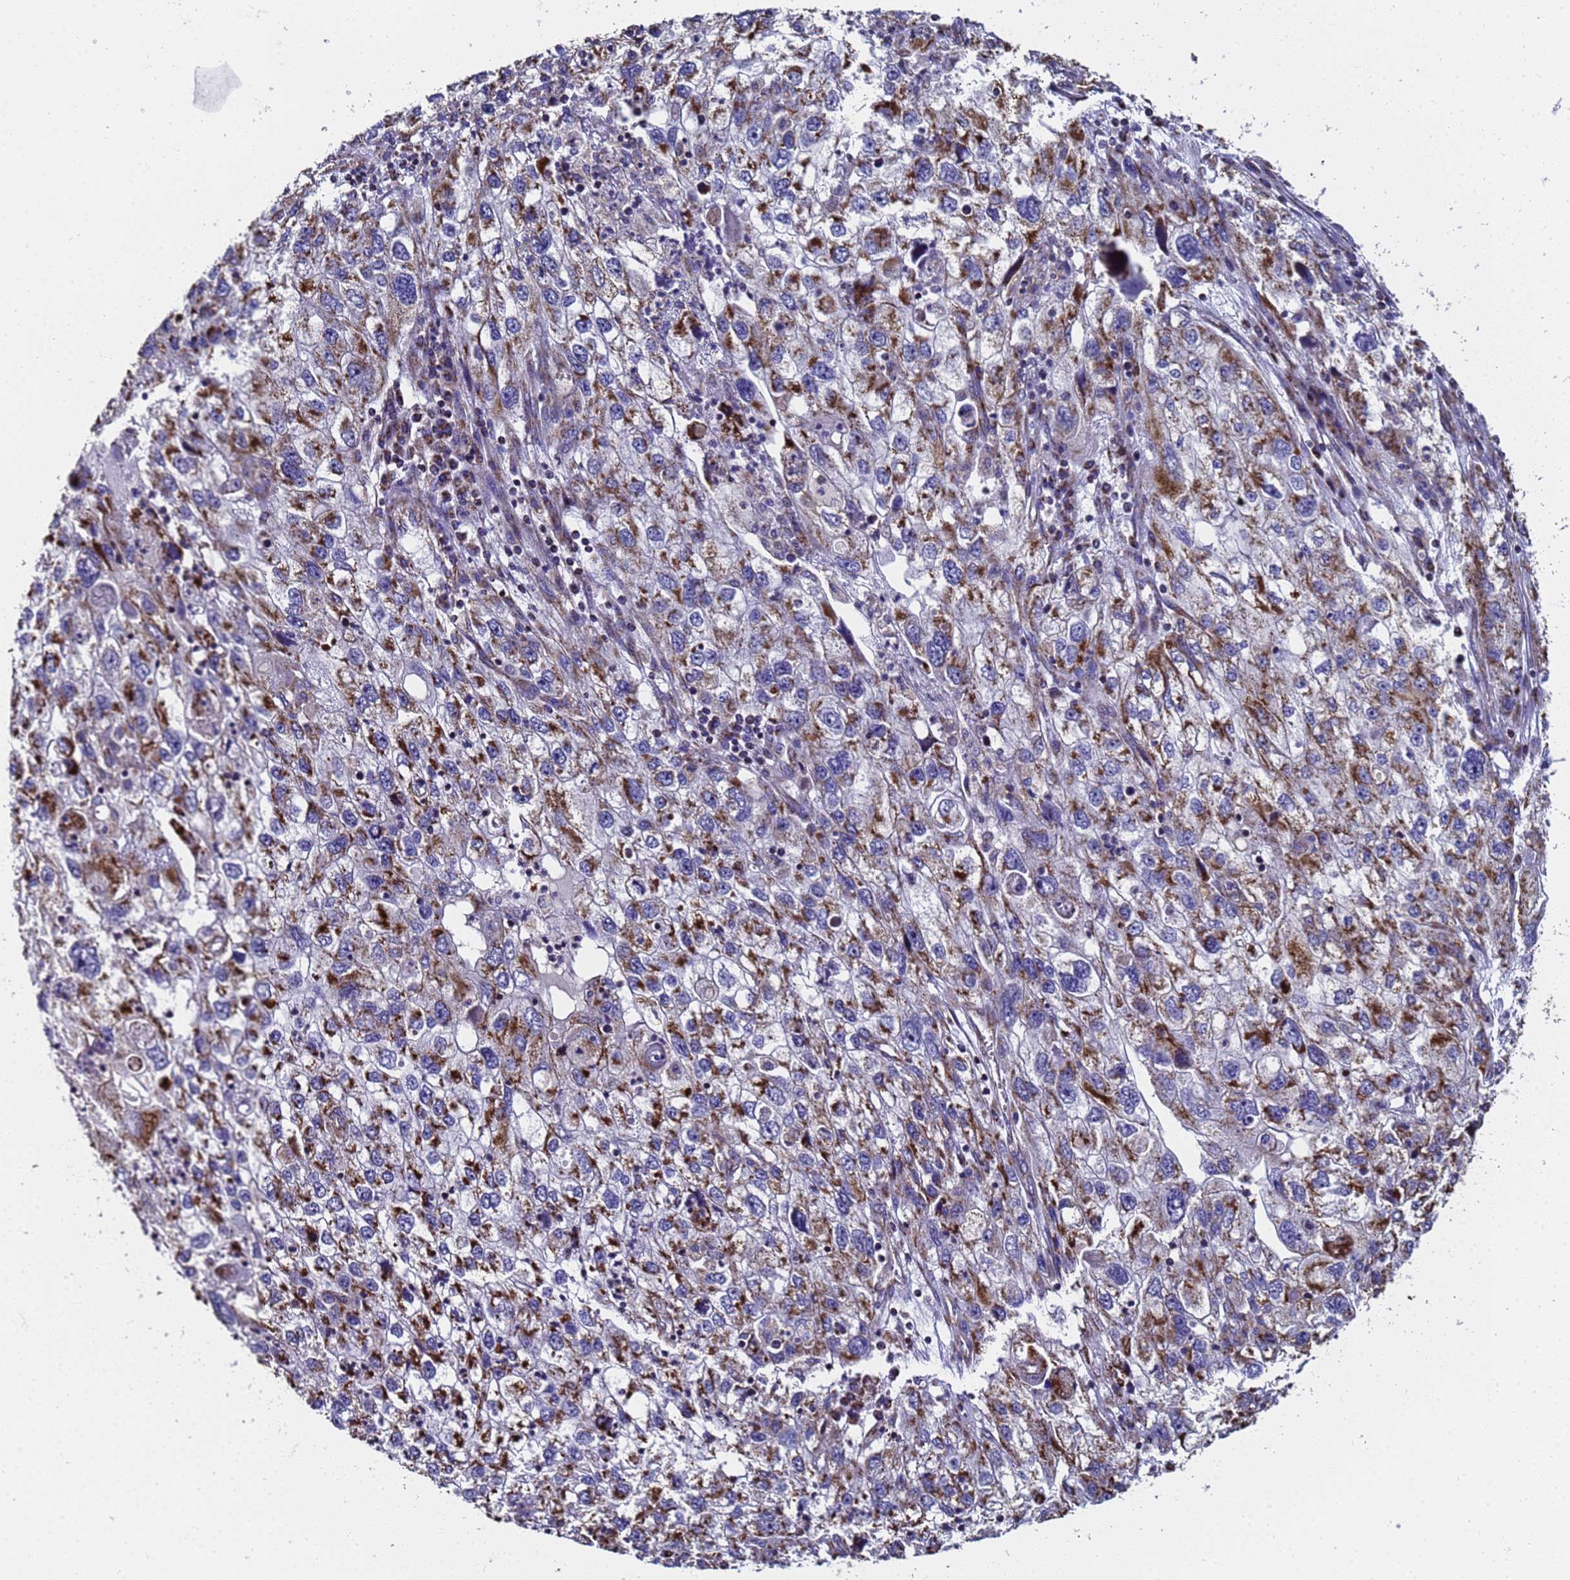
{"staining": {"intensity": "moderate", "quantity": "25%-75%", "location": "cytoplasmic/membranous"}, "tissue": "endometrial cancer", "cell_type": "Tumor cells", "image_type": "cancer", "snomed": [{"axis": "morphology", "description": "Adenocarcinoma, NOS"}, {"axis": "topography", "description": "Endometrium"}], "caption": "Immunohistochemistry (IHC) image of human endometrial adenocarcinoma stained for a protein (brown), which shows medium levels of moderate cytoplasmic/membranous expression in about 25%-75% of tumor cells.", "gene": "MRPS12", "patient": {"sex": "female", "age": 49}}